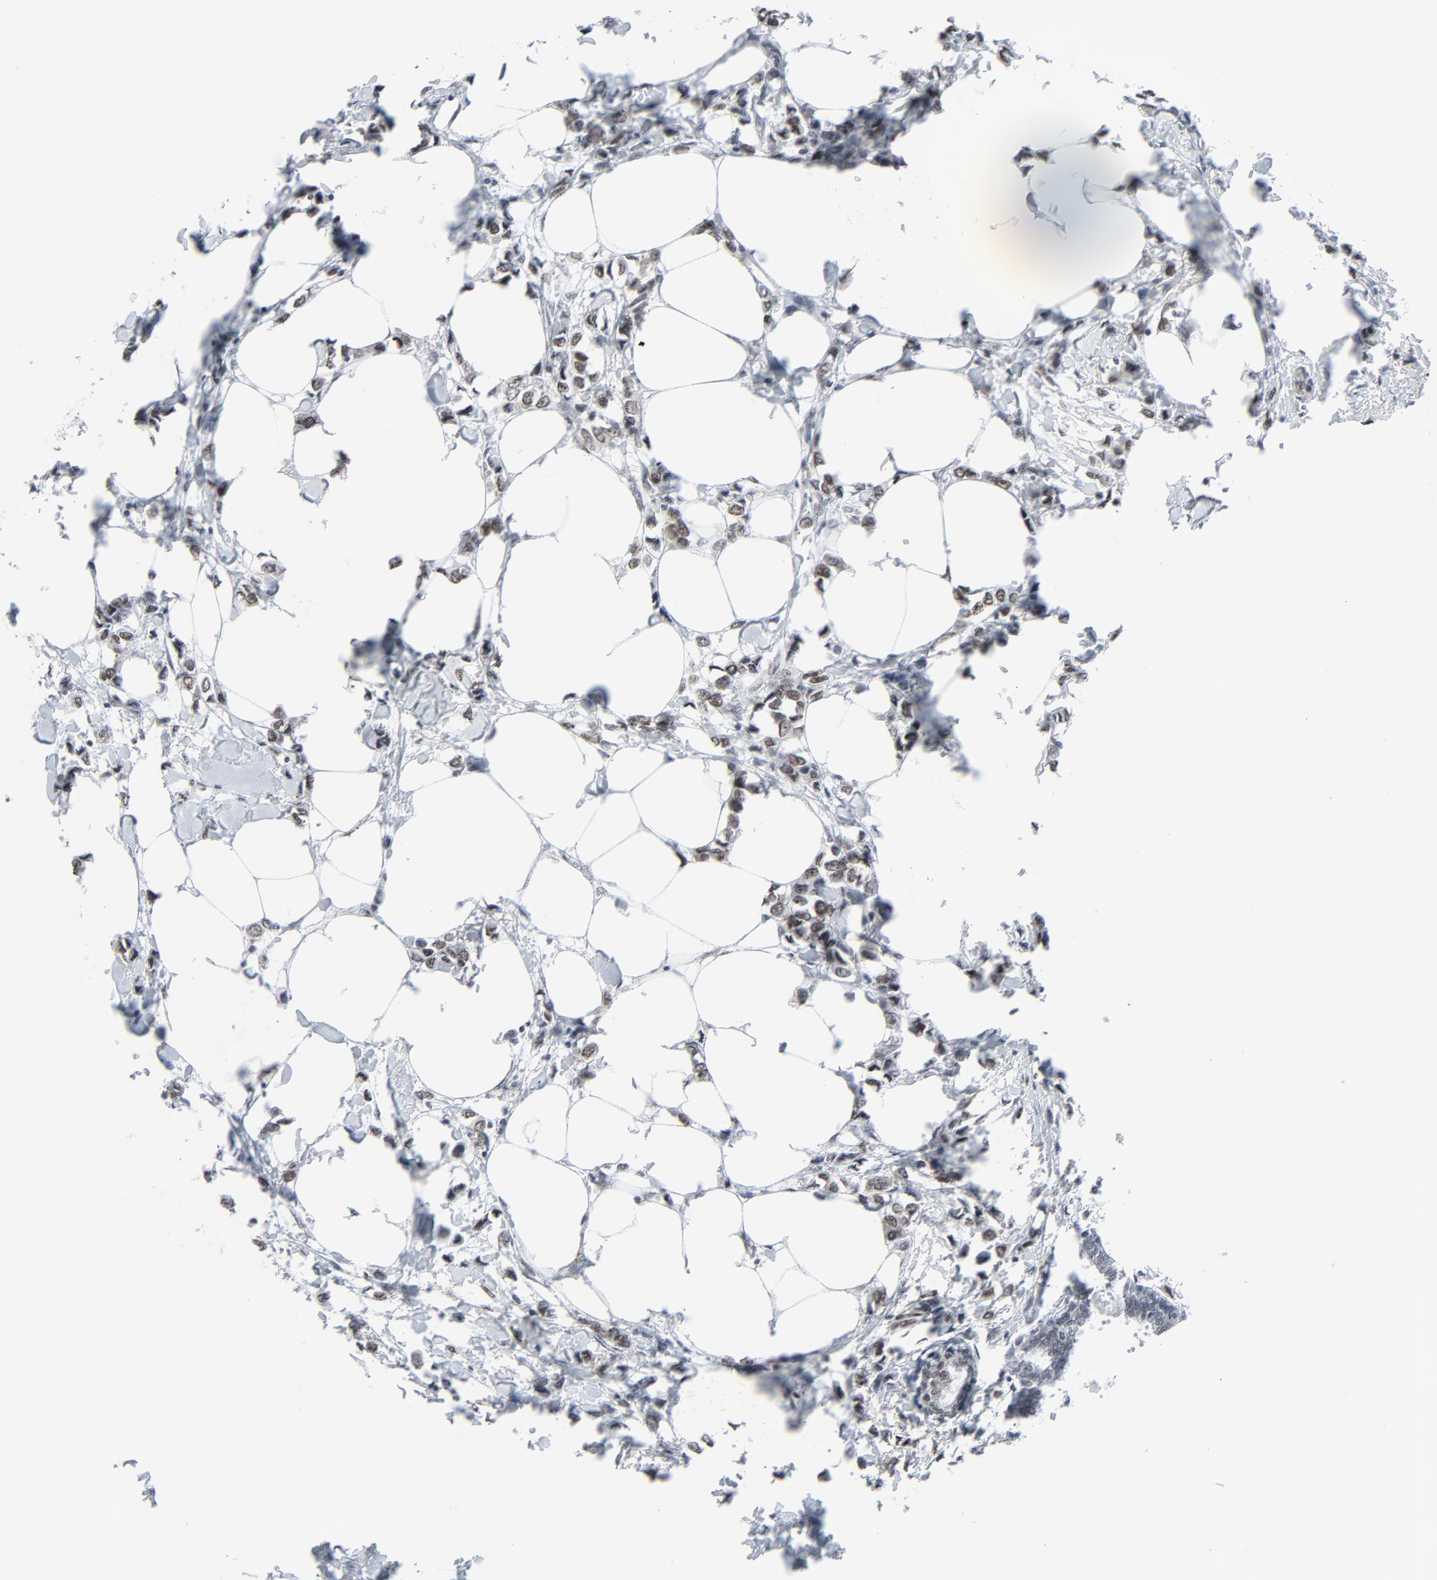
{"staining": {"intensity": "moderate", "quantity": "25%-75%", "location": "nuclear"}, "tissue": "breast cancer", "cell_type": "Tumor cells", "image_type": "cancer", "snomed": [{"axis": "morphology", "description": "Lobular carcinoma"}, {"axis": "topography", "description": "Breast"}], "caption": "Immunohistochemical staining of human lobular carcinoma (breast) shows medium levels of moderate nuclear positivity in about 25%-75% of tumor cells.", "gene": "FBXO28", "patient": {"sex": "female", "age": 51}}